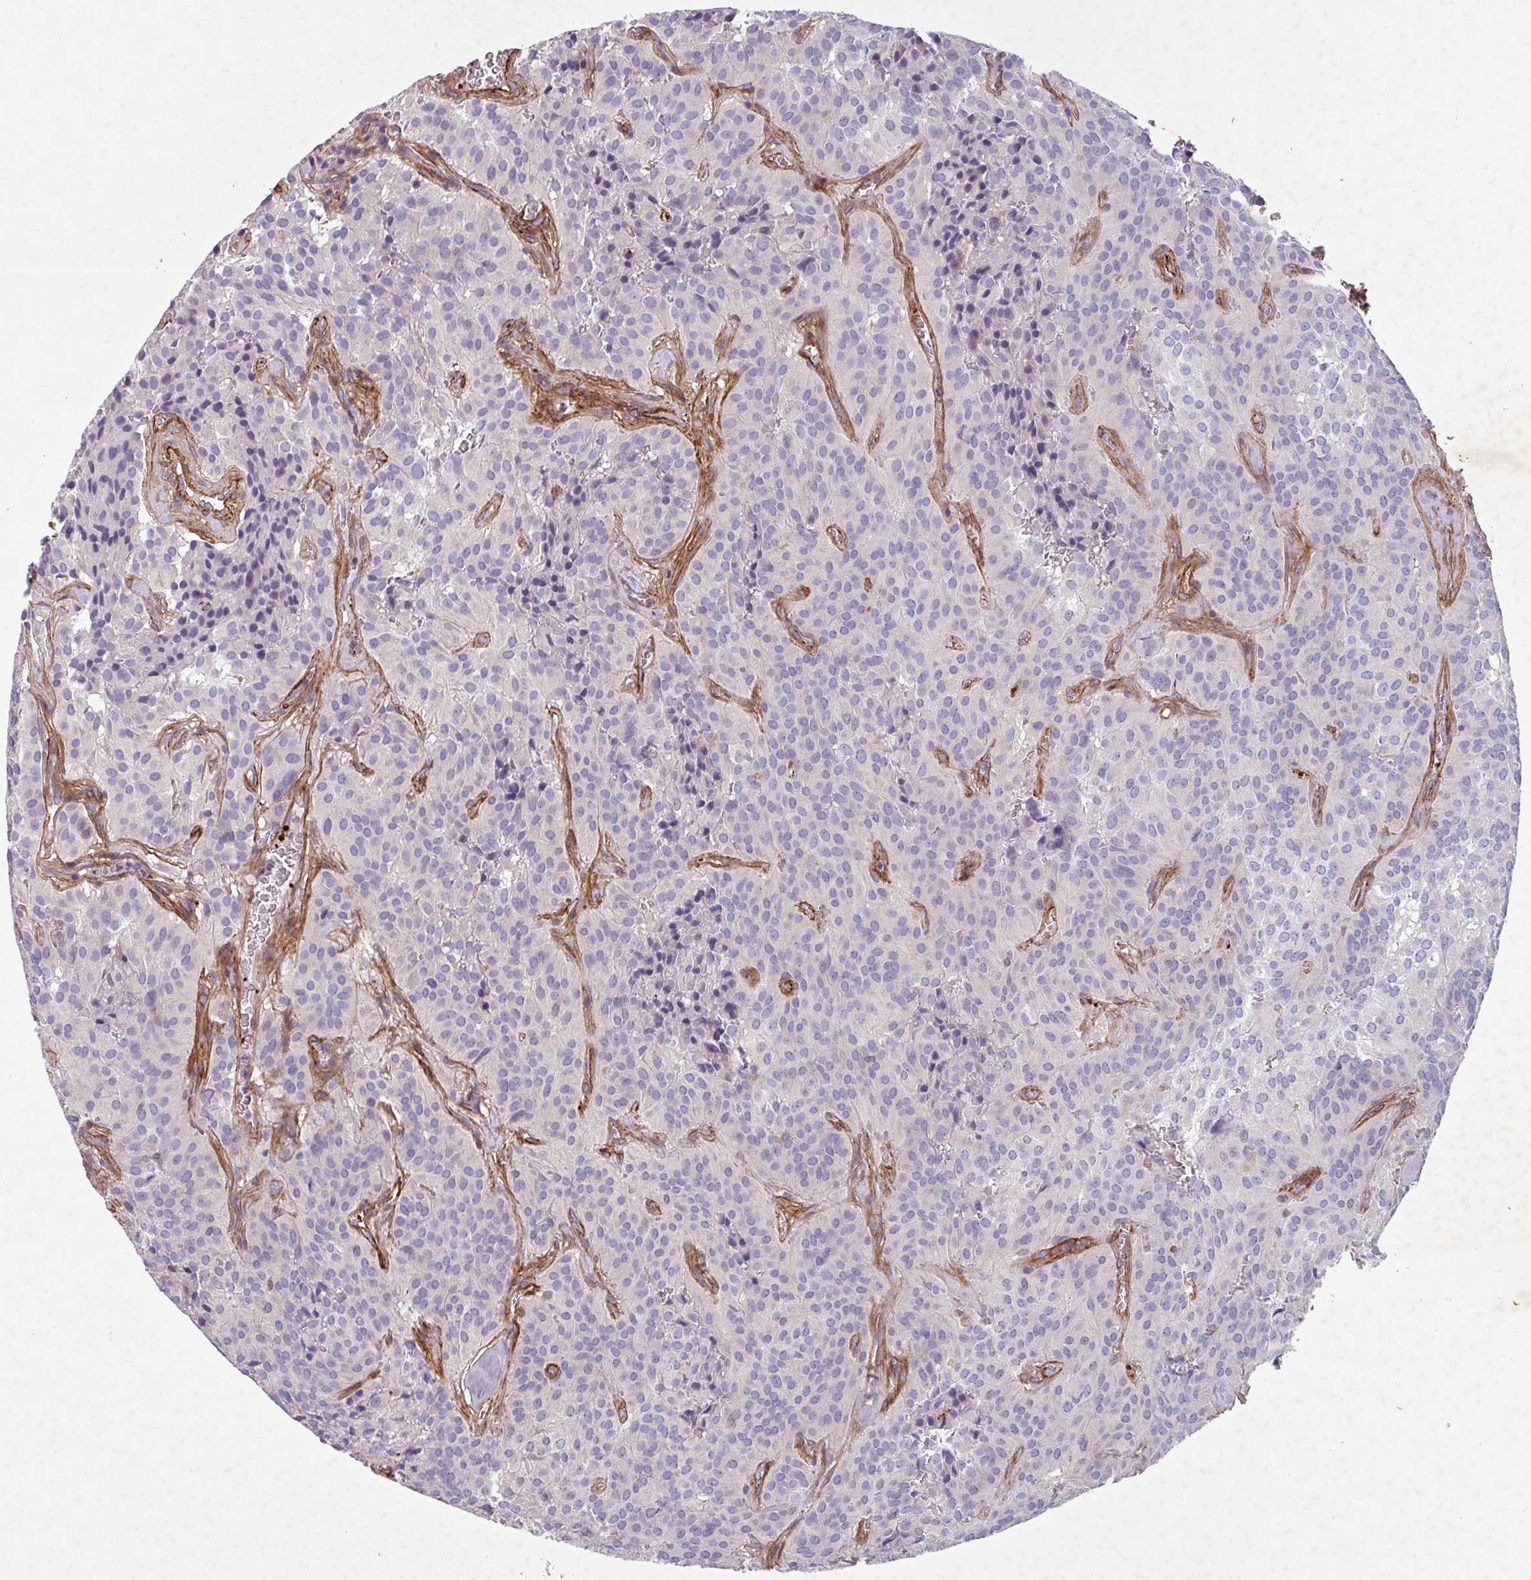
{"staining": {"intensity": "negative", "quantity": "none", "location": "none"}, "tissue": "glioma", "cell_type": "Tumor cells", "image_type": "cancer", "snomed": [{"axis": "morphology", "description": "Glioma, malignant, Low grade"}, {"axis": "topography", "description": "Brain"}], "caption": "Tumor cells are negative for brown protein staining in malignant glioma (low-grade). (DAB immunohistochemistry with hematoxylin counter stain).", "gene": "ATP2C2", "patient": {"sex": "male", "age": 42}}